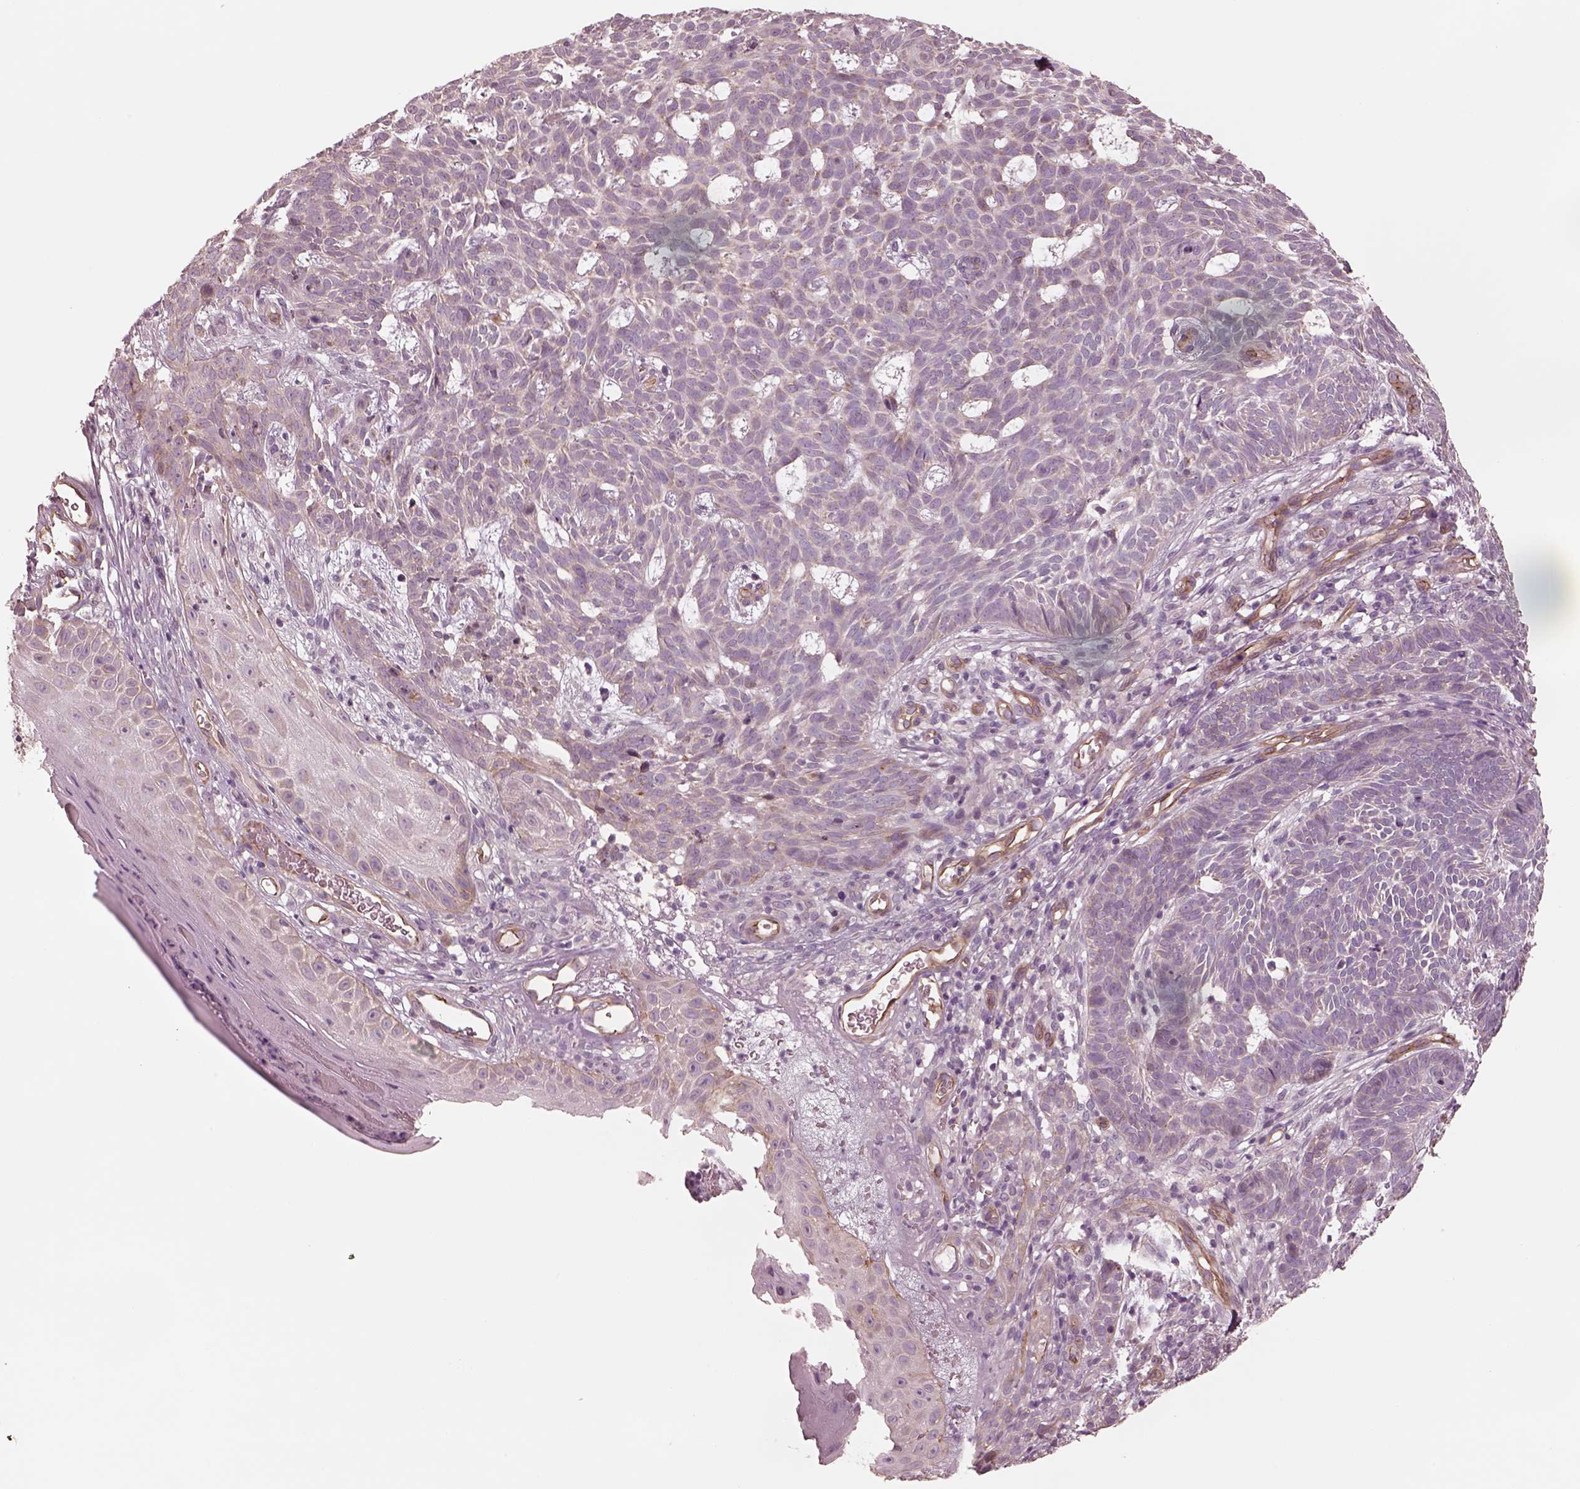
{"staining": {"intensity": "negative", "quantity": "none", "location": "none"}, "tissue": "skin cancer", "cell_type": "Tumor cells", "image_type": "cancer", "snomed": [{"axis": "morphology", "description": "Basal cell carcinoma"}, {"axis": "topography", "description": "Skin"}], "caption": "Immunohistochemistry (IHC) photomicrograph of neoplastic tissue: human basal cell carcinoma (skin) stained with DAB demonstrates no significant protein expression in tumor cells.", "gene": "CRYM", "patient": {"sex": "male", "age": 59}}